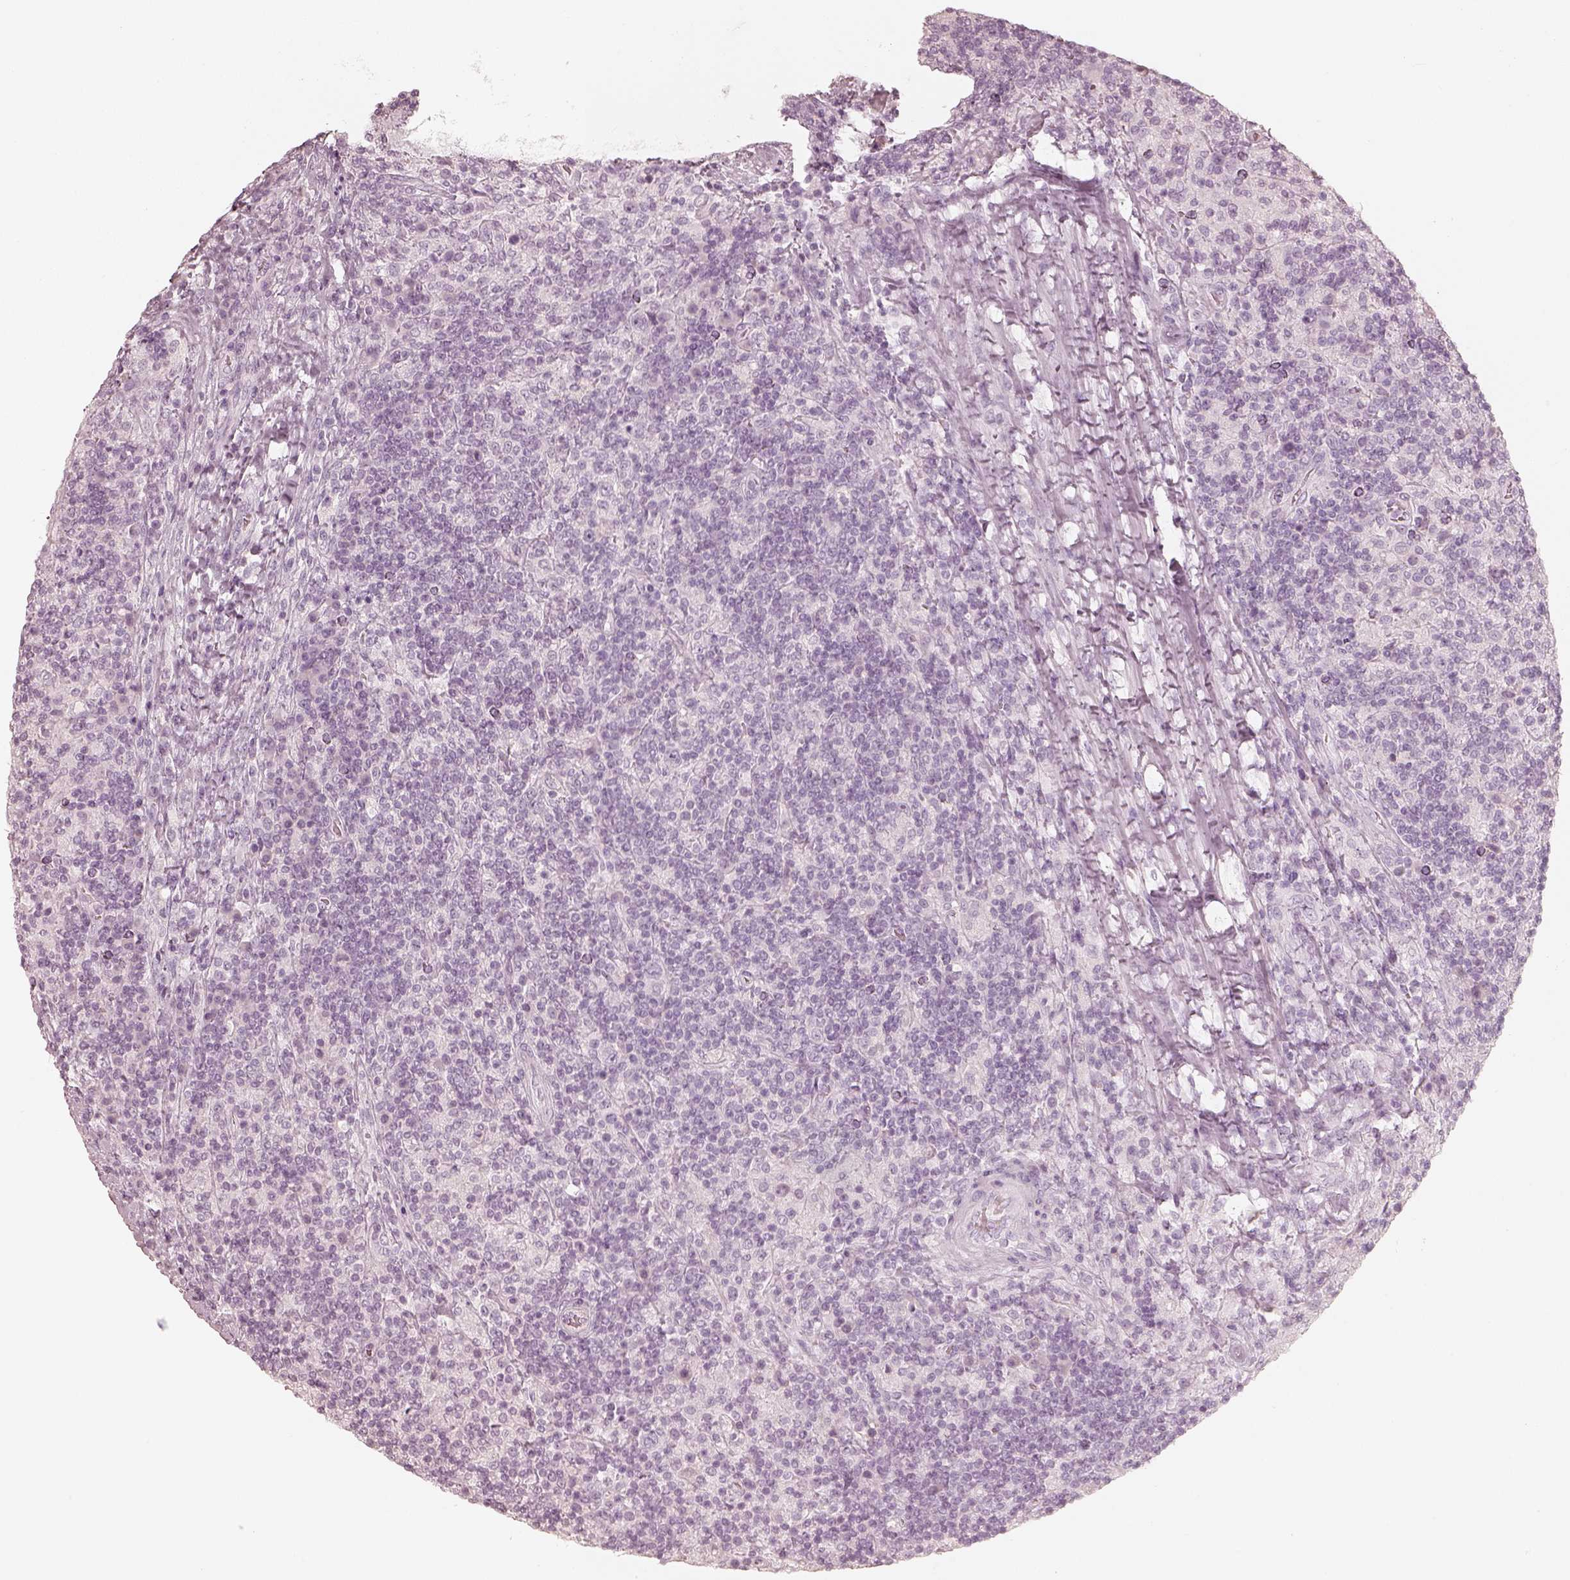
{"staining": {"intensity": "negative", "quantity": "none", "location": "none"}, "tissue": "lymphoma", "cell_type": "Tumor cells", "image_type": "cancer", "snomed": [{"axis": "morphology", "description": "Hodgkin's disease, NOS"}, {"axis": "topography", "description": "Lymph node"}], "caption": "Tumor cells are negative for brown protein staining in lymphoma.", "gene": "KRT82", "patient": {"sex": "male", "age": 70}}